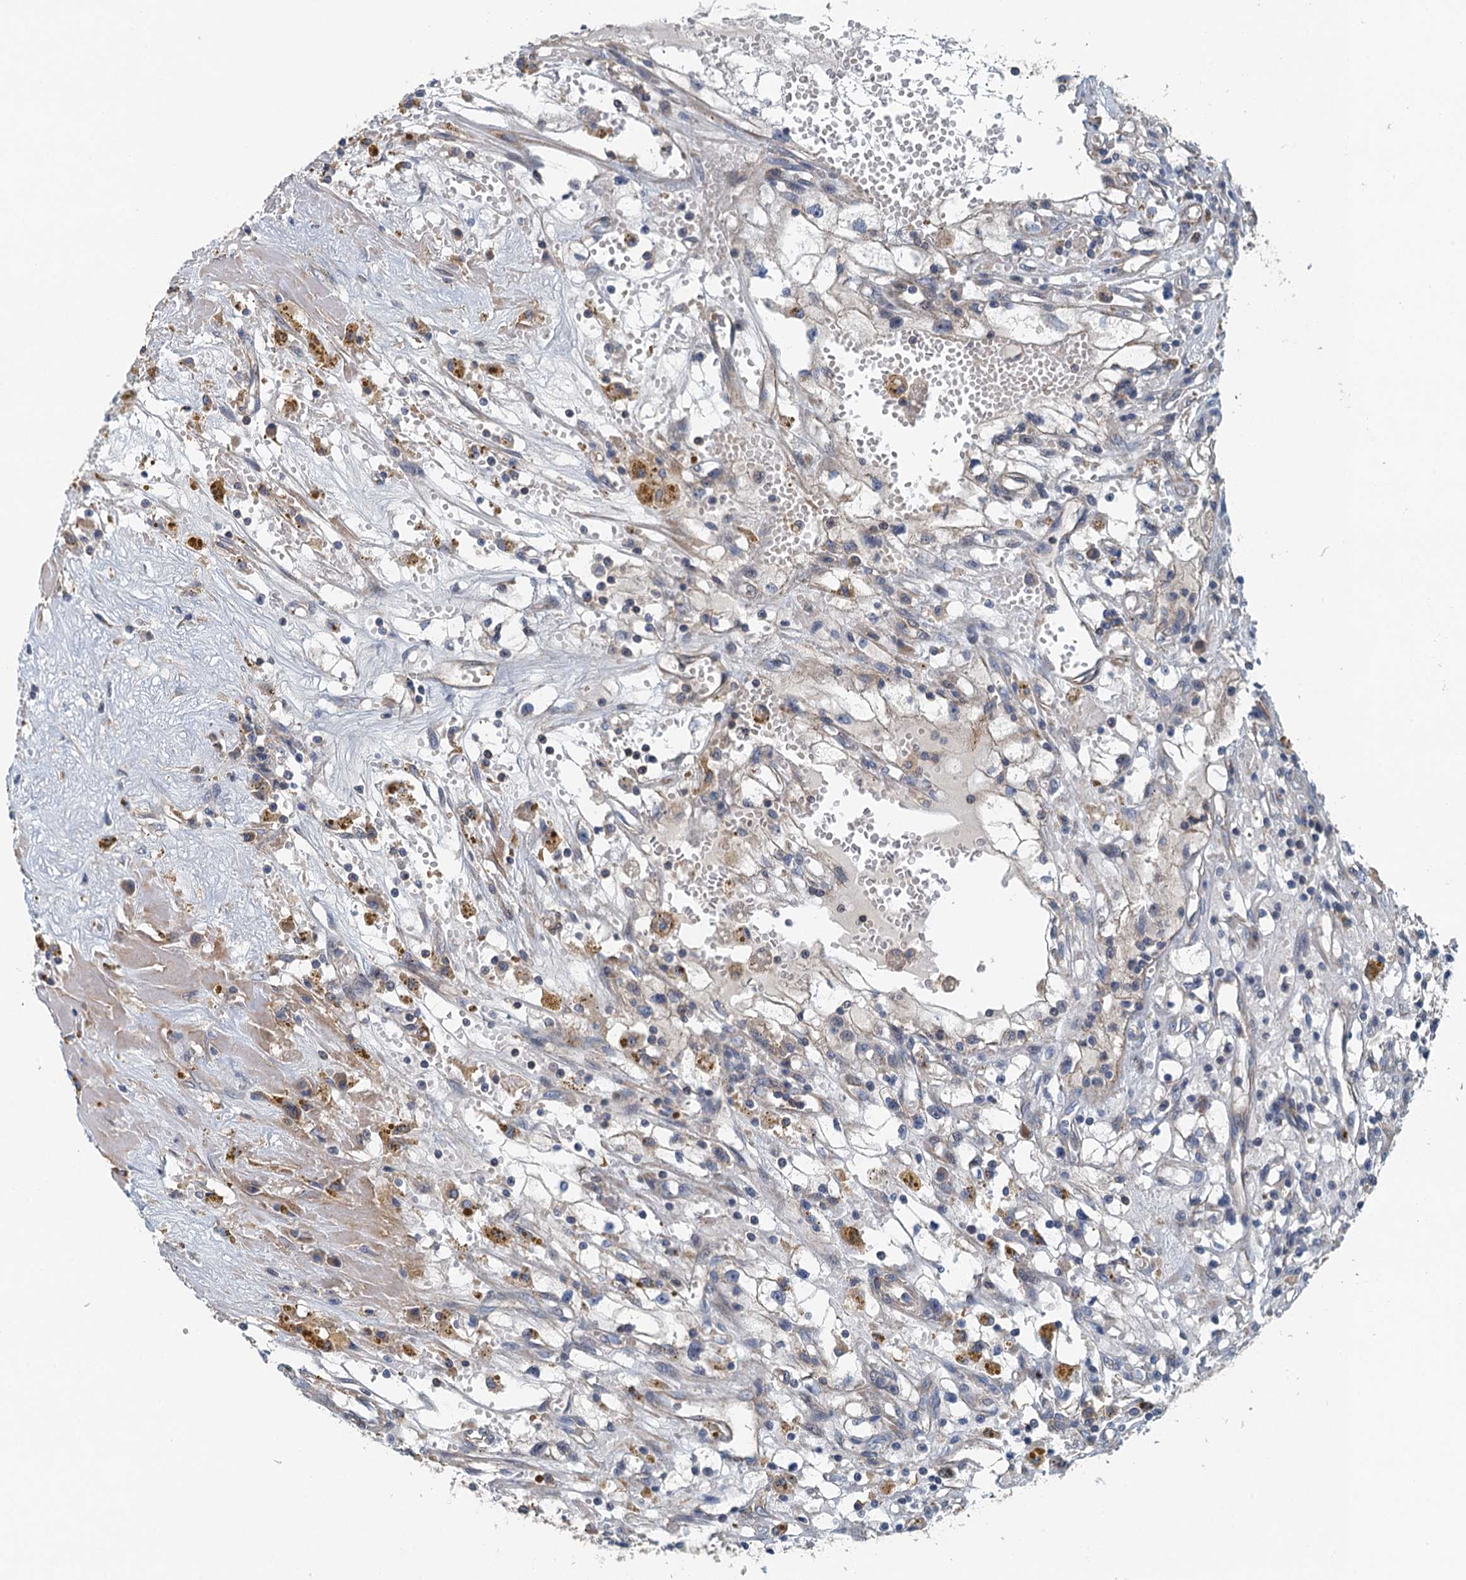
{"staining": {"intensity": "negative", "quantity": "none", "location": "none"}, "tissue": "renal cancer", "cell_type": "Tumor cells", "image_type": "cancer", "snomed": [{"axis": "morphology", "description": "Adenocarcinoma, NOS"}, {"axis": "topography", "description": "Kidney"}], "caption": "This is a histopathology image of IHC staining of adenocarcinoma (renal), which shows no staining in tumor cells. (DAB (3,3'-diaminobenzidine) immunohistochemistry, high magnification).", "gene": "PPP1R14D", "patient": {"sex": "male", "age": 56}}